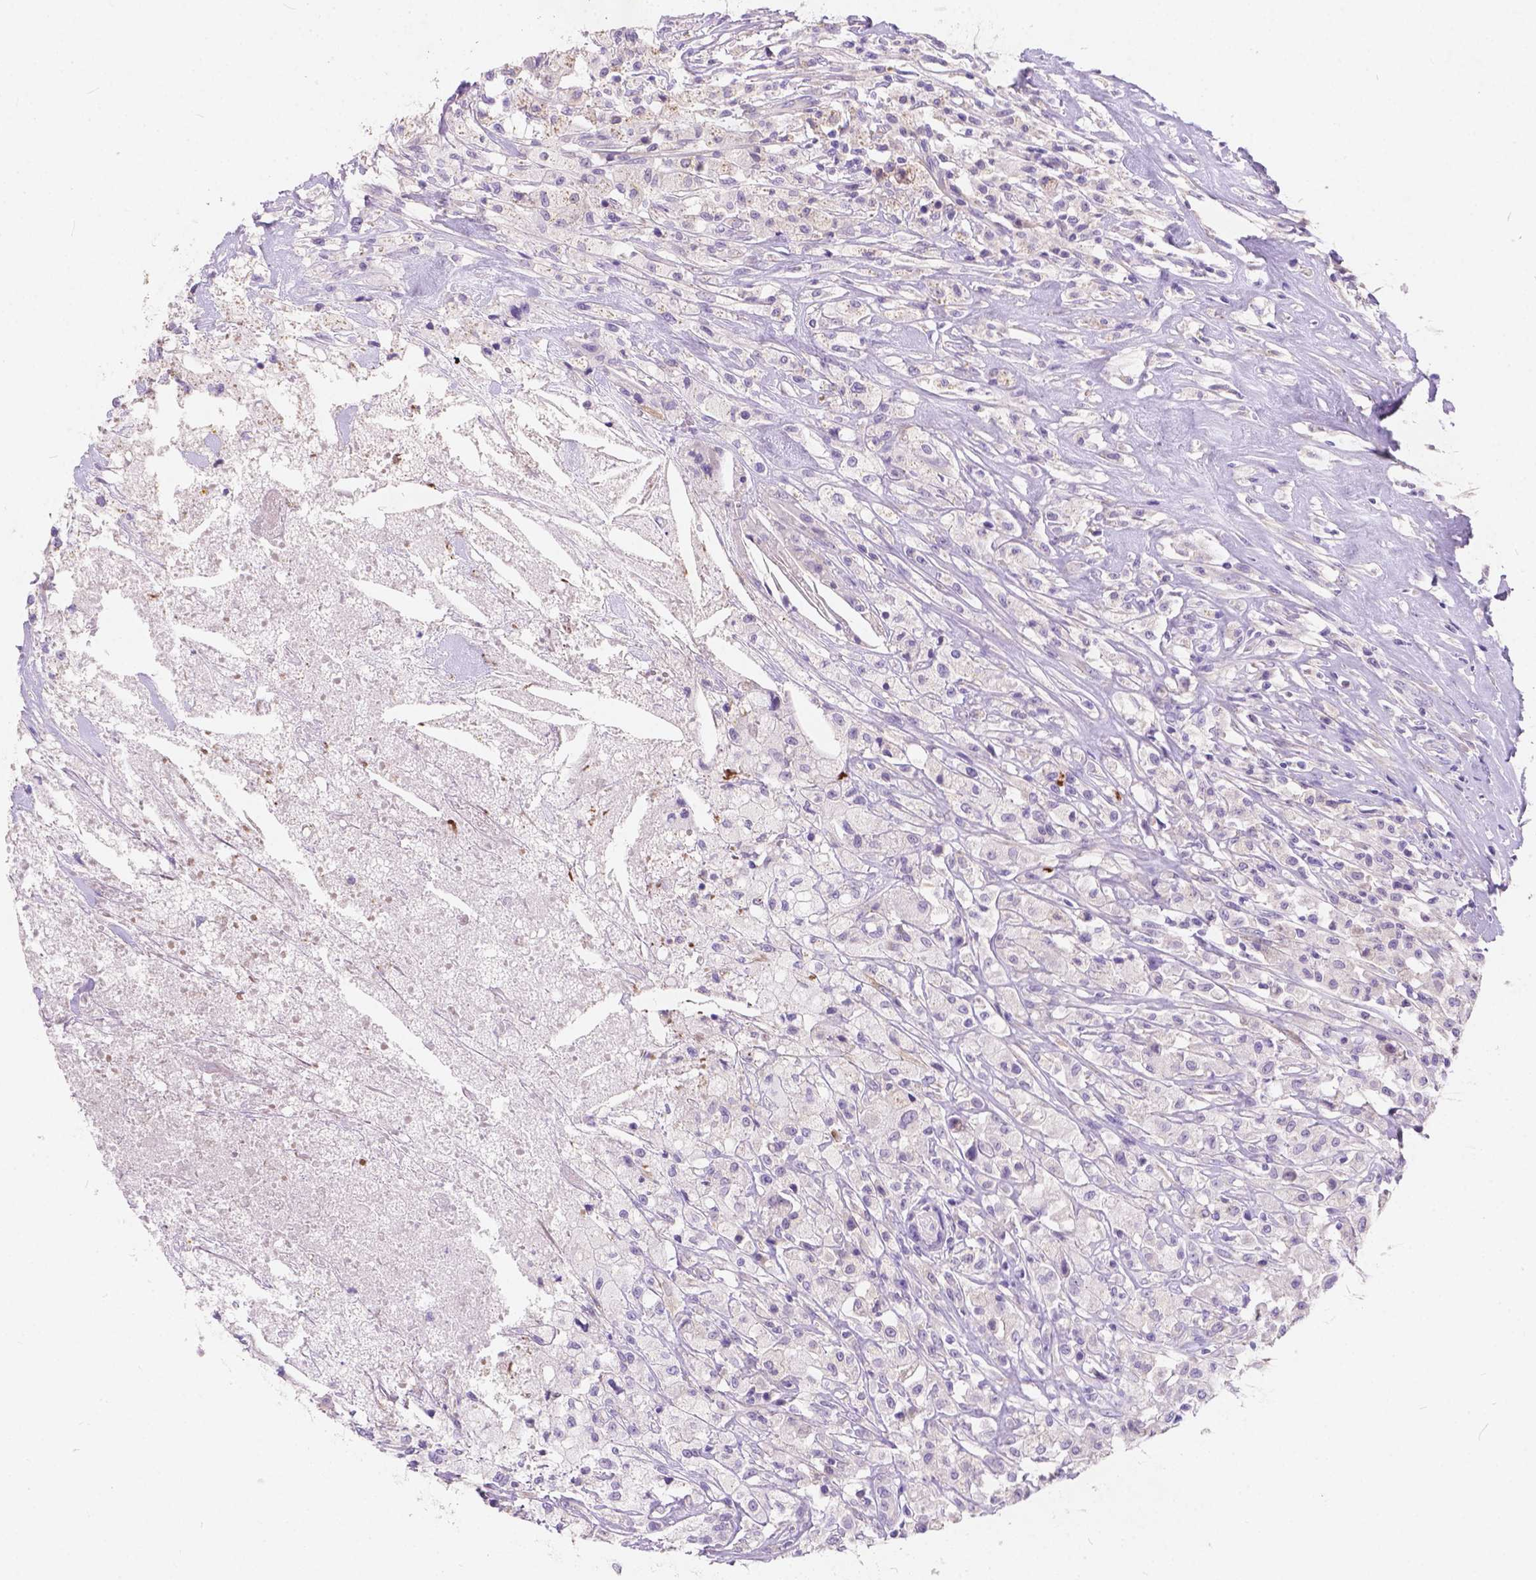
{"staining": {"intensity": "negative", "quantity": "none", "location": "none"}, "tissue": "testis cancer", "cell_type": "Tumor cells", "image_type": "cancer", "snomed": [{"axis": "morphology", "description": "Necrosis, NOS"}, {"axis": "morphology", "description": "Carcinoma, Embryonal, NOS"}, {"axis": "topography", "description": "Testis"}], "caption": "Immunohistochemistry (IHC) of human testis cancer shows no staining in tumor cells.", "gene": "PEX11G", "patient": {"sex": "male", "age": 19}}